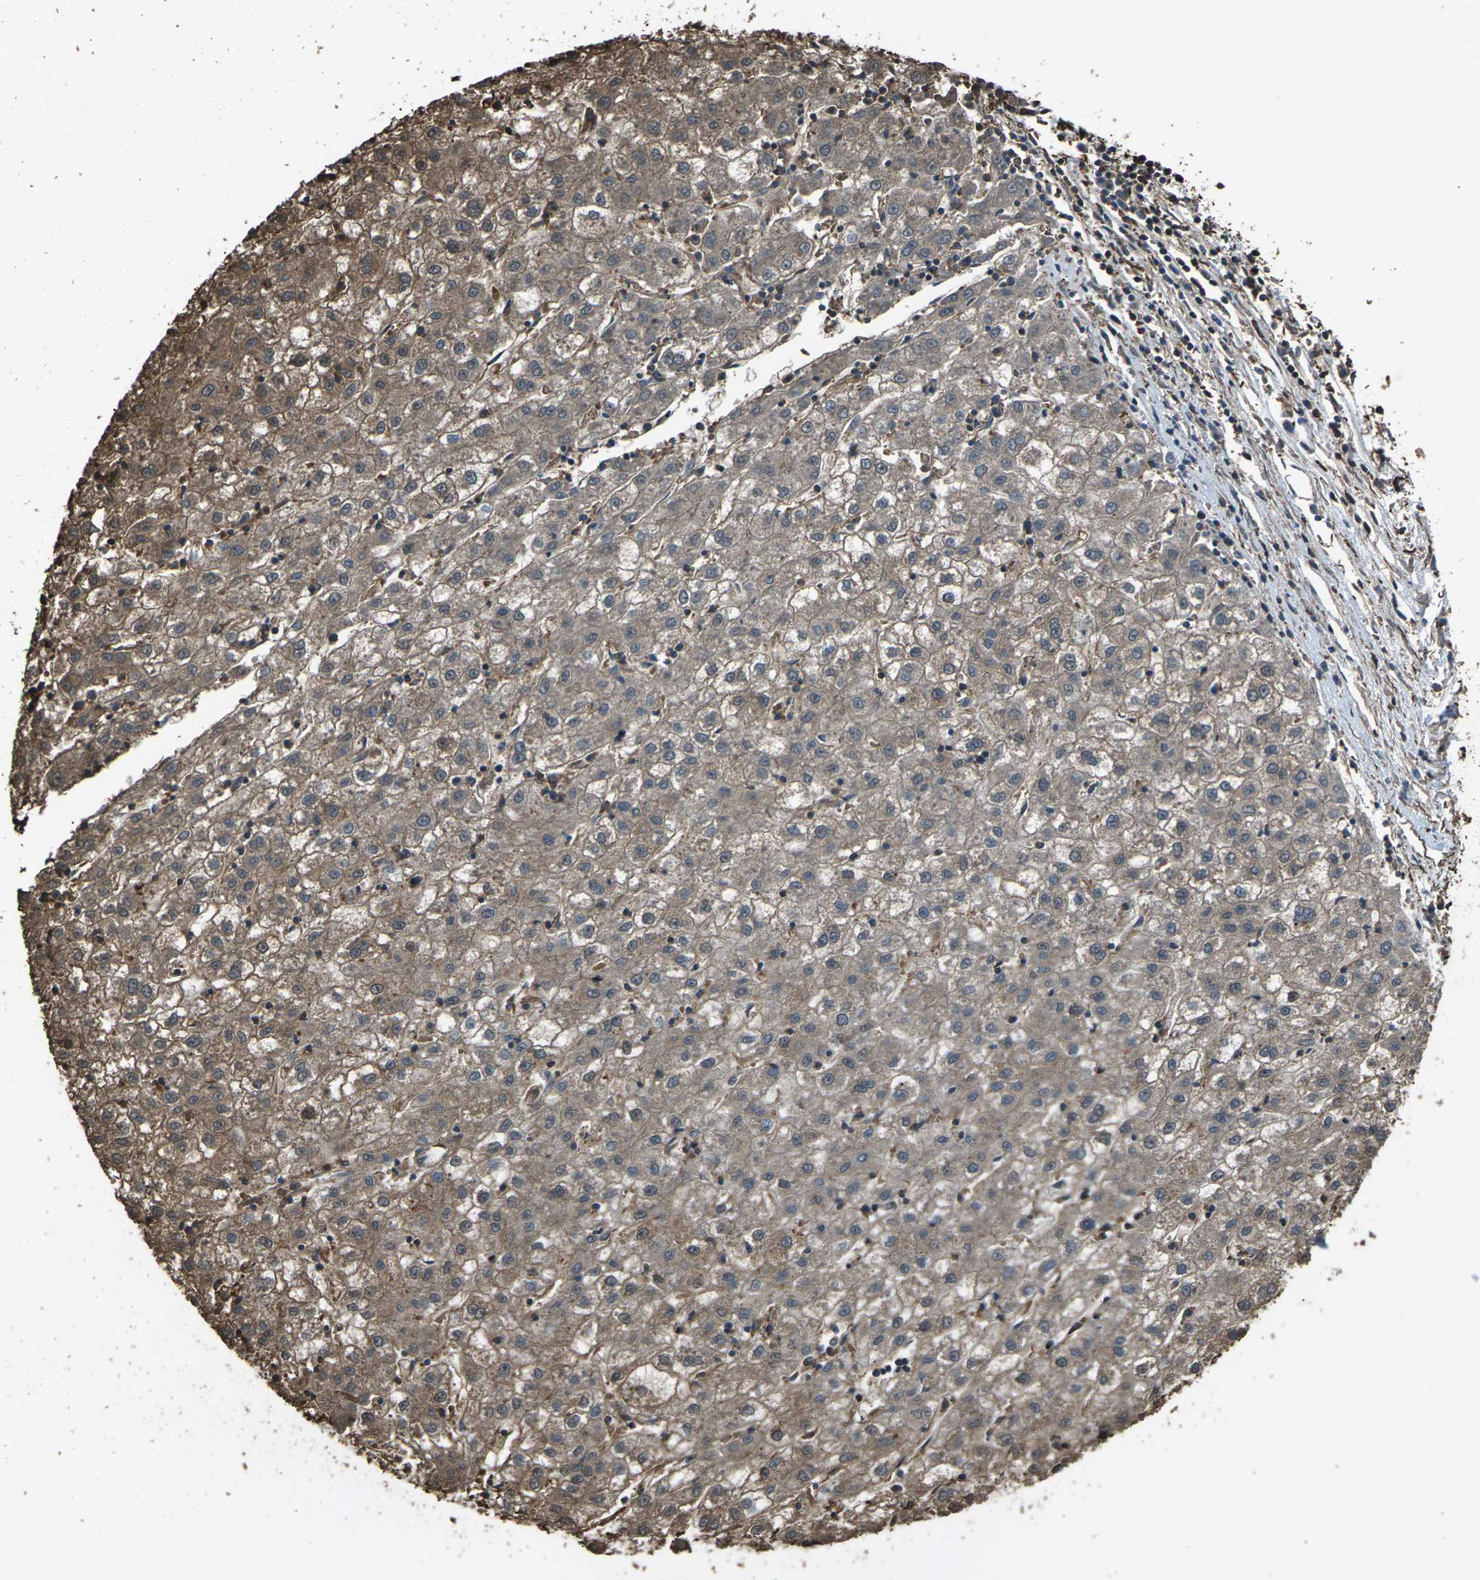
{"staining": {"intensity": "weak", "quantity": ">75%", "location": "cytoplasmic/membranous"}, "tissue": "liver cancer", "cell_type": "Tumor cells", "image_type": "cancer", "snomed": [{"axis": "morphology", "description": "Carcinoma, Hepatocellular, NOS"}, {"axis": "topography", "description": "Liver"}], "caption": "There is low levels of weak cytoplasmic/membranous positivity in tumor cells of liver hepatocellular carcinoma, as demonstrated by immunohistochemical staining (brown color).", "gene": "DHPS", "patient": {"sex": "male", "age": 72}}